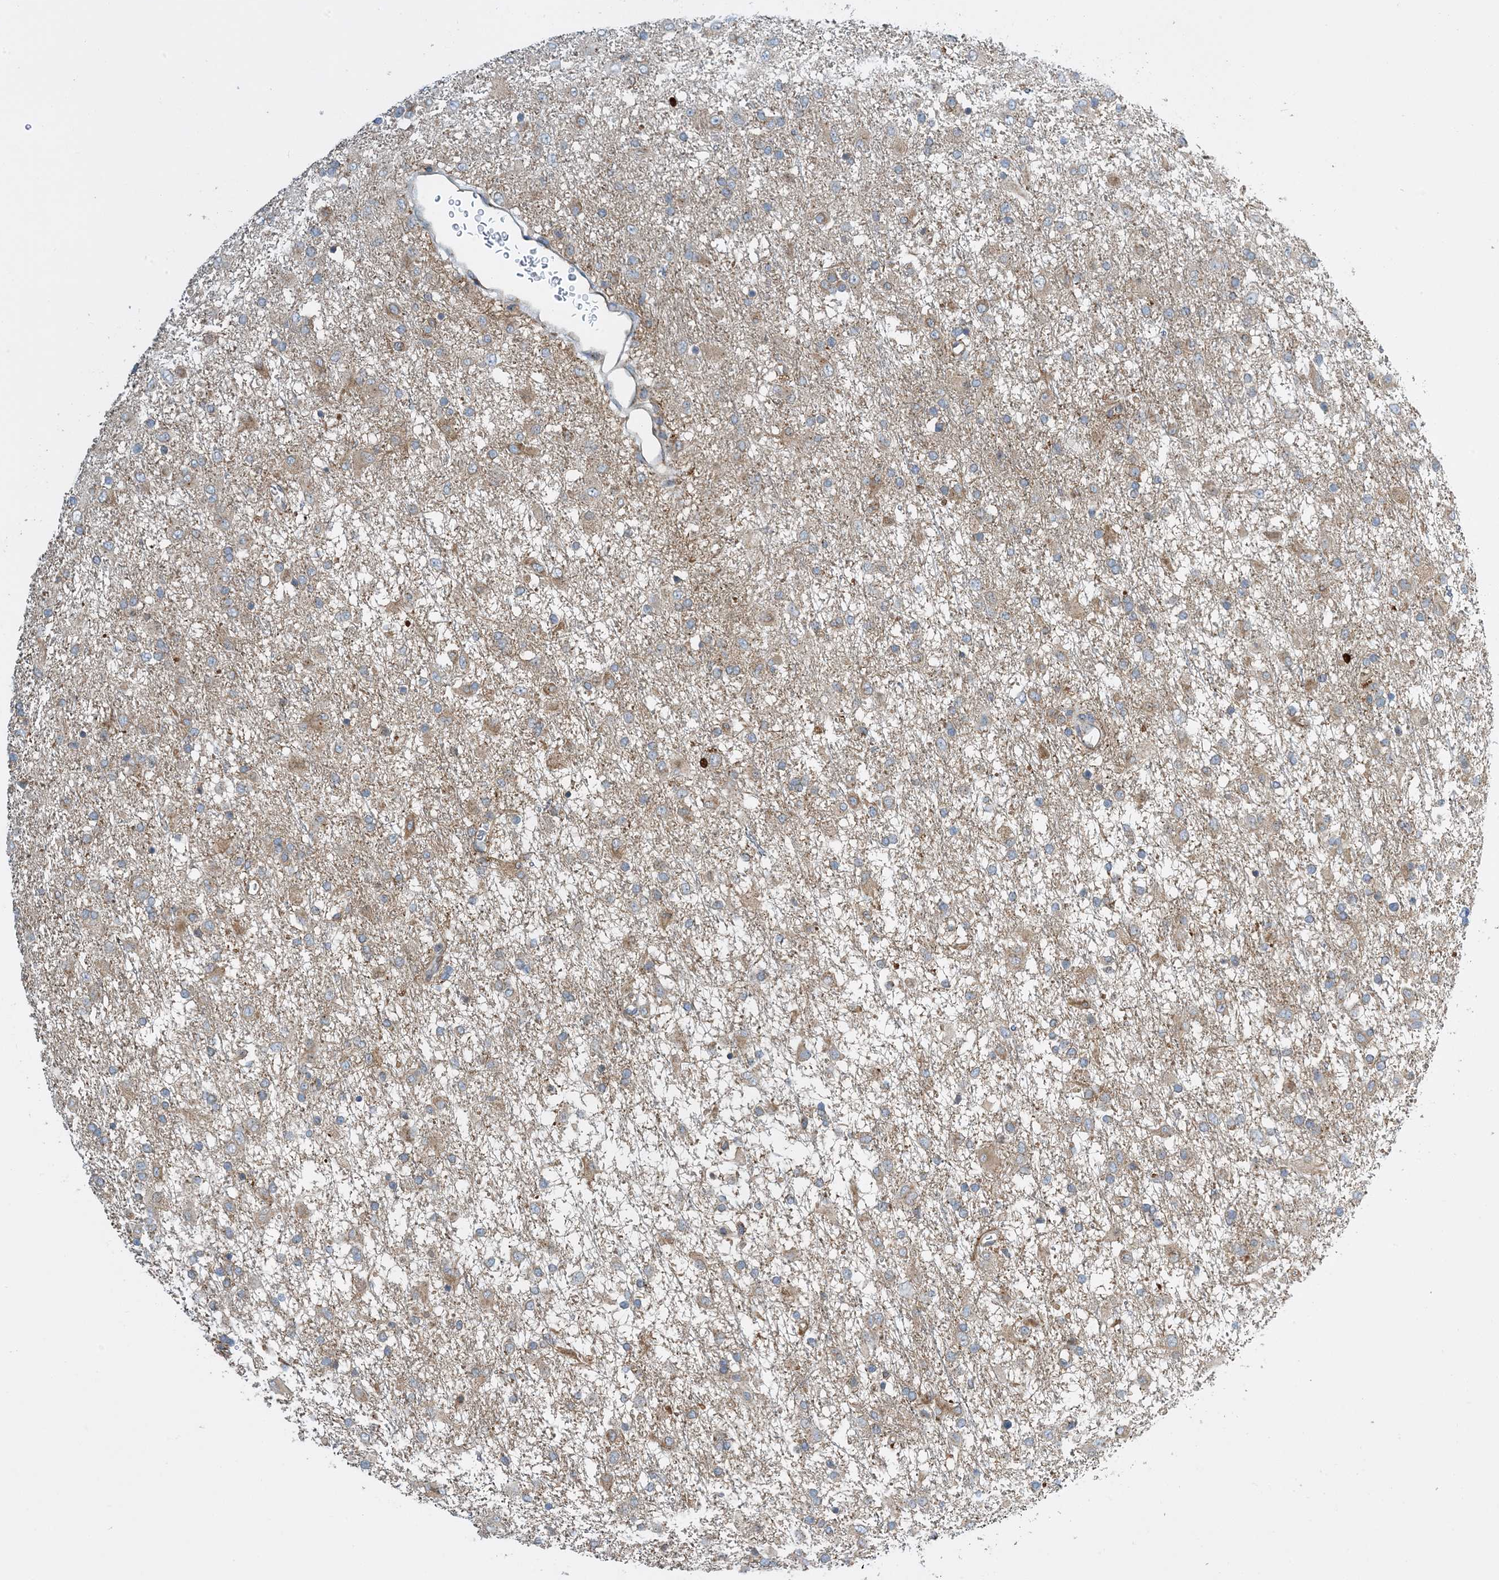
{"staining": {"intensity": "weak", "quantity": "25%-75%", "location": "cytoplasmic/membranous"}, "tissue": "glioma", "cell_type": "Tumor cells", "image_type": "cancer", "snomed": [{"axis": "morphology", "description": "Glioma, malignant, Low grade"}, {"axis": "topography", "description": "Brain"}], "caption": "The photomicrograph exhibits staining of malignant glioma (low-grade), revealing weak cytoplasmic/membranous protein positivity (brown color) within tumor cells.", "gene": "SIDT1", "patient": {"sex": "male", "age": 65}}